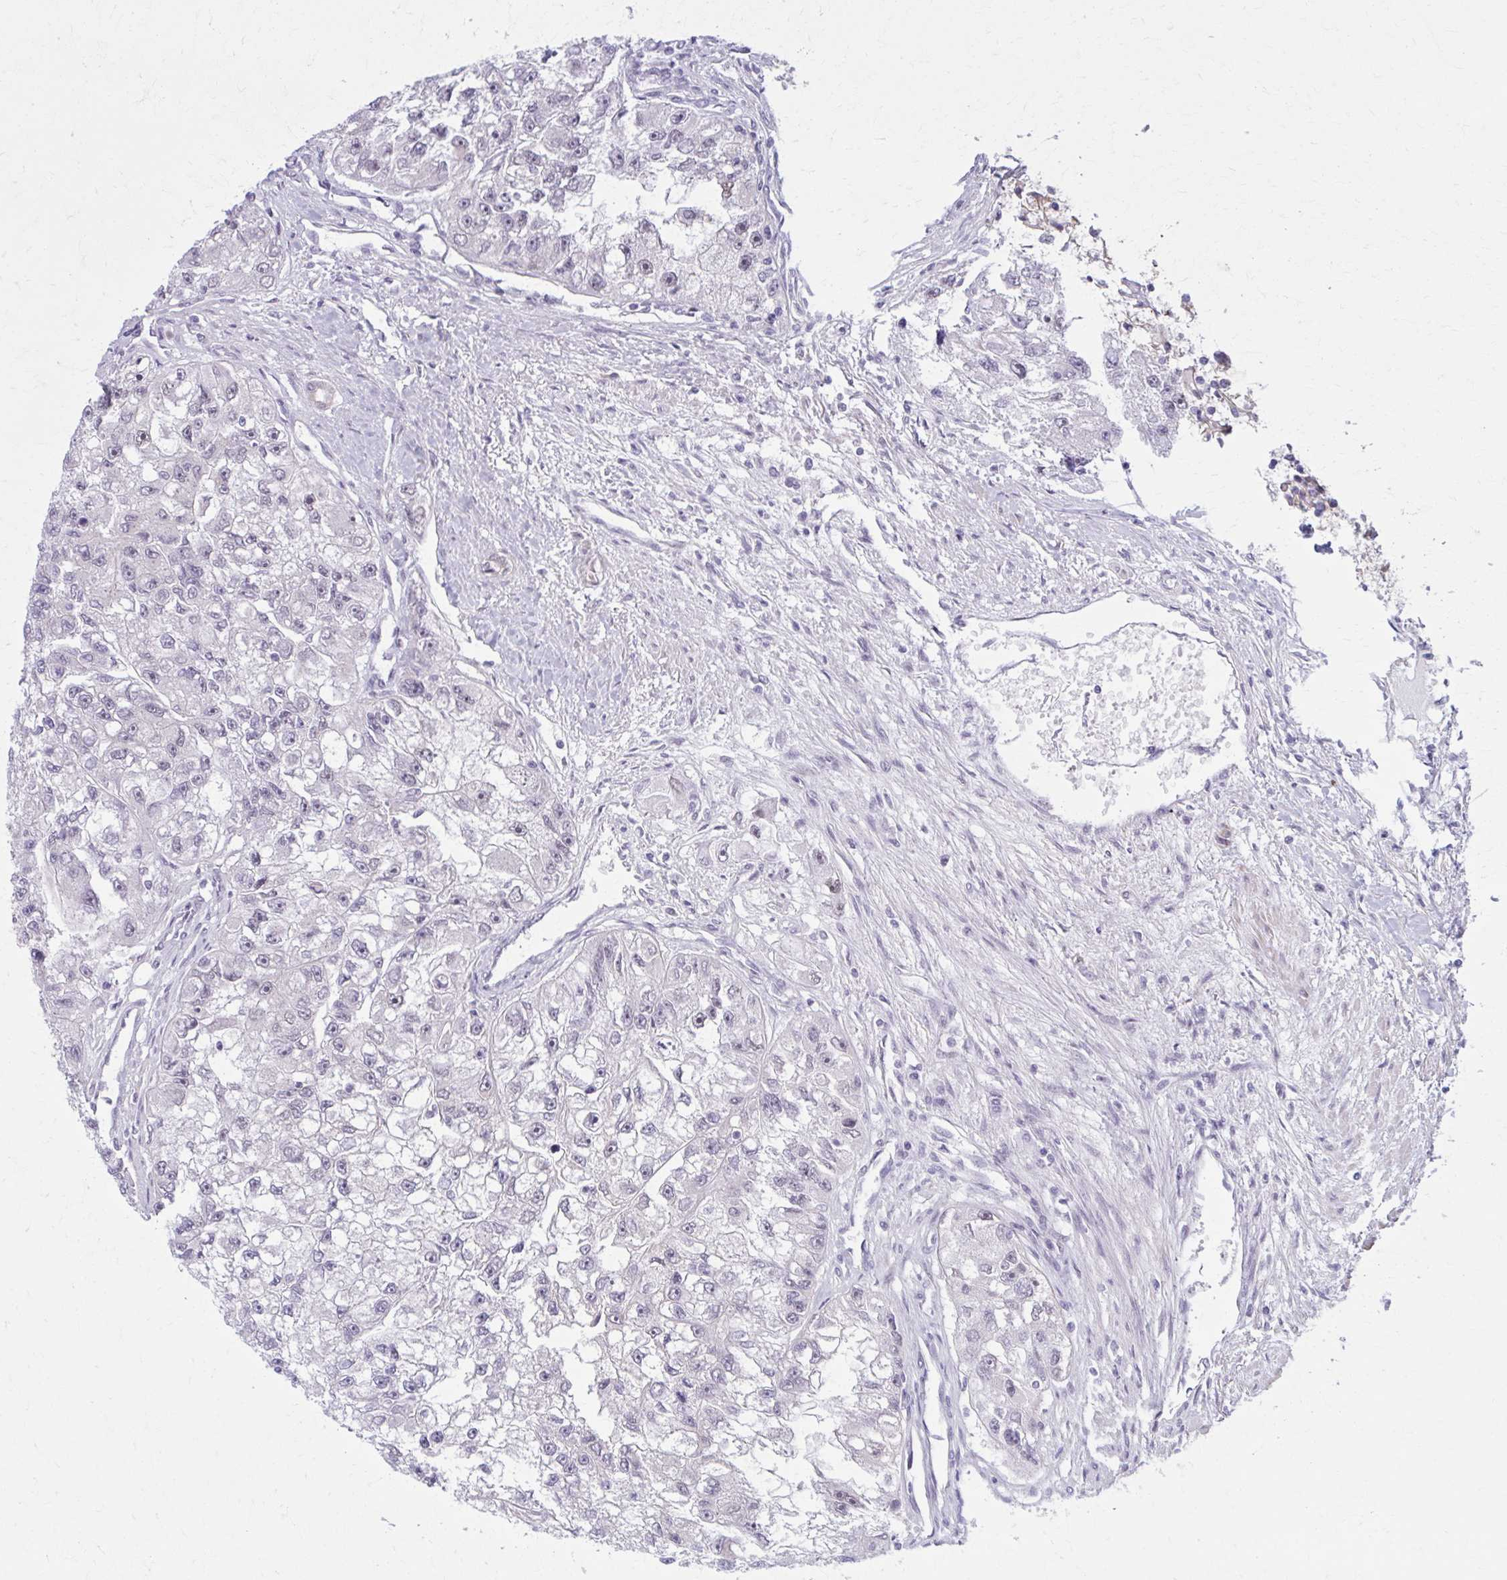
{"staining": {"intensity": "negative", "quantity": "none", "location": "none"}, "tissue": "renal cancer", "cell_type": "Tumor cells", "image_type": "cancer", "snomed": [{"axis": "morphology", "description": "Adenocarcinoma, NOS"}, {"axis": "topography", "description": "Kidney"}], "caption": "Immunohistochemistry histopathology image of human renal adenocarcinoma stained for a protein (brown), which reveals no staining in tumor cells.", "gene": "NUMBL", "patient": {"sex": "male", "age": 63}}